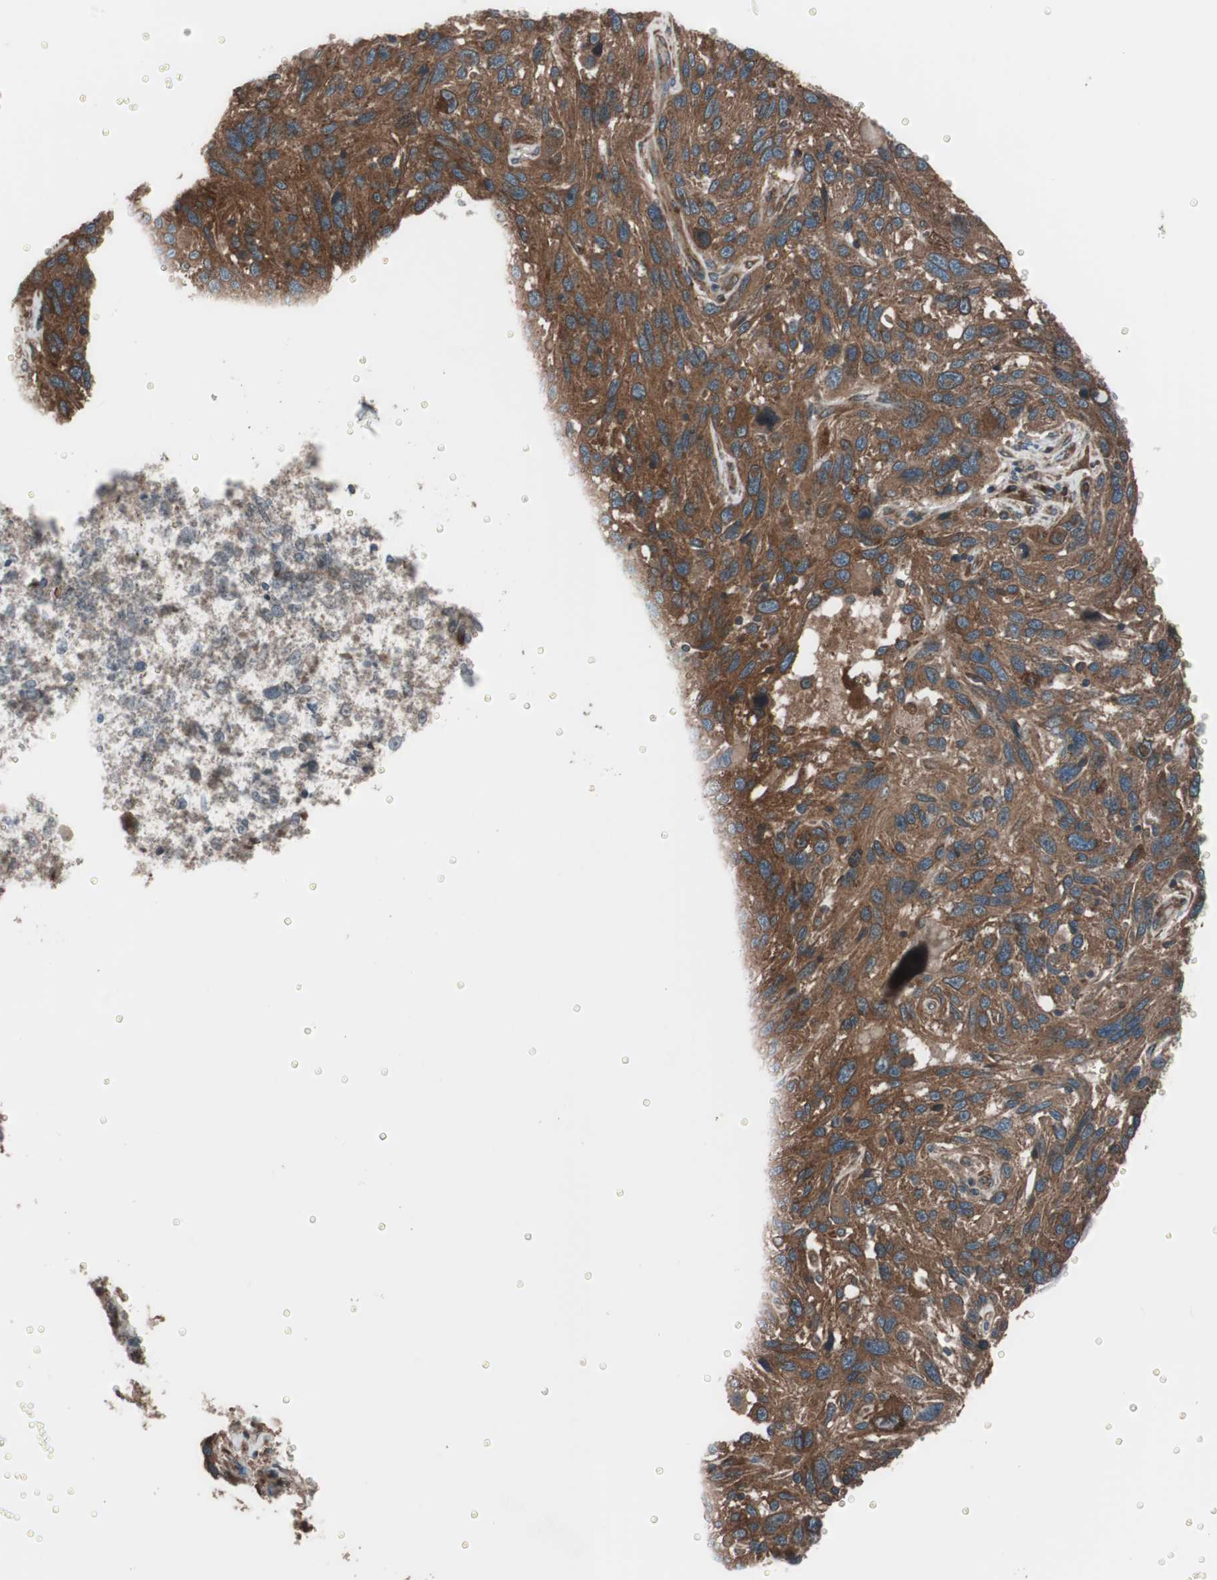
{"staining": {"intensity": "strong", "quantity": ">75%", "location": "cytoplasmic/membranous"}, "tissue": "melanoma", "cell_type": "Tumor cells", "image_type": "cancer", "snomed": [{"axis": "morphology", "description": "Malignant melanoma, NOS"}, {"axis": "topography", "description": "Skin"}], "caption": "Protein staining demonstrates strong cytoplasmic/membranous staining in approximately >75% of tumor cells in malignant melanoma. Using DAB (3,3'-diaminobenzidine) (brown) and hematoxylin (blue) stains, captured at high magnification using brightfield microscopy.", "gene": "SEC31A", "patient": {"sex": "male", "age": 53}}